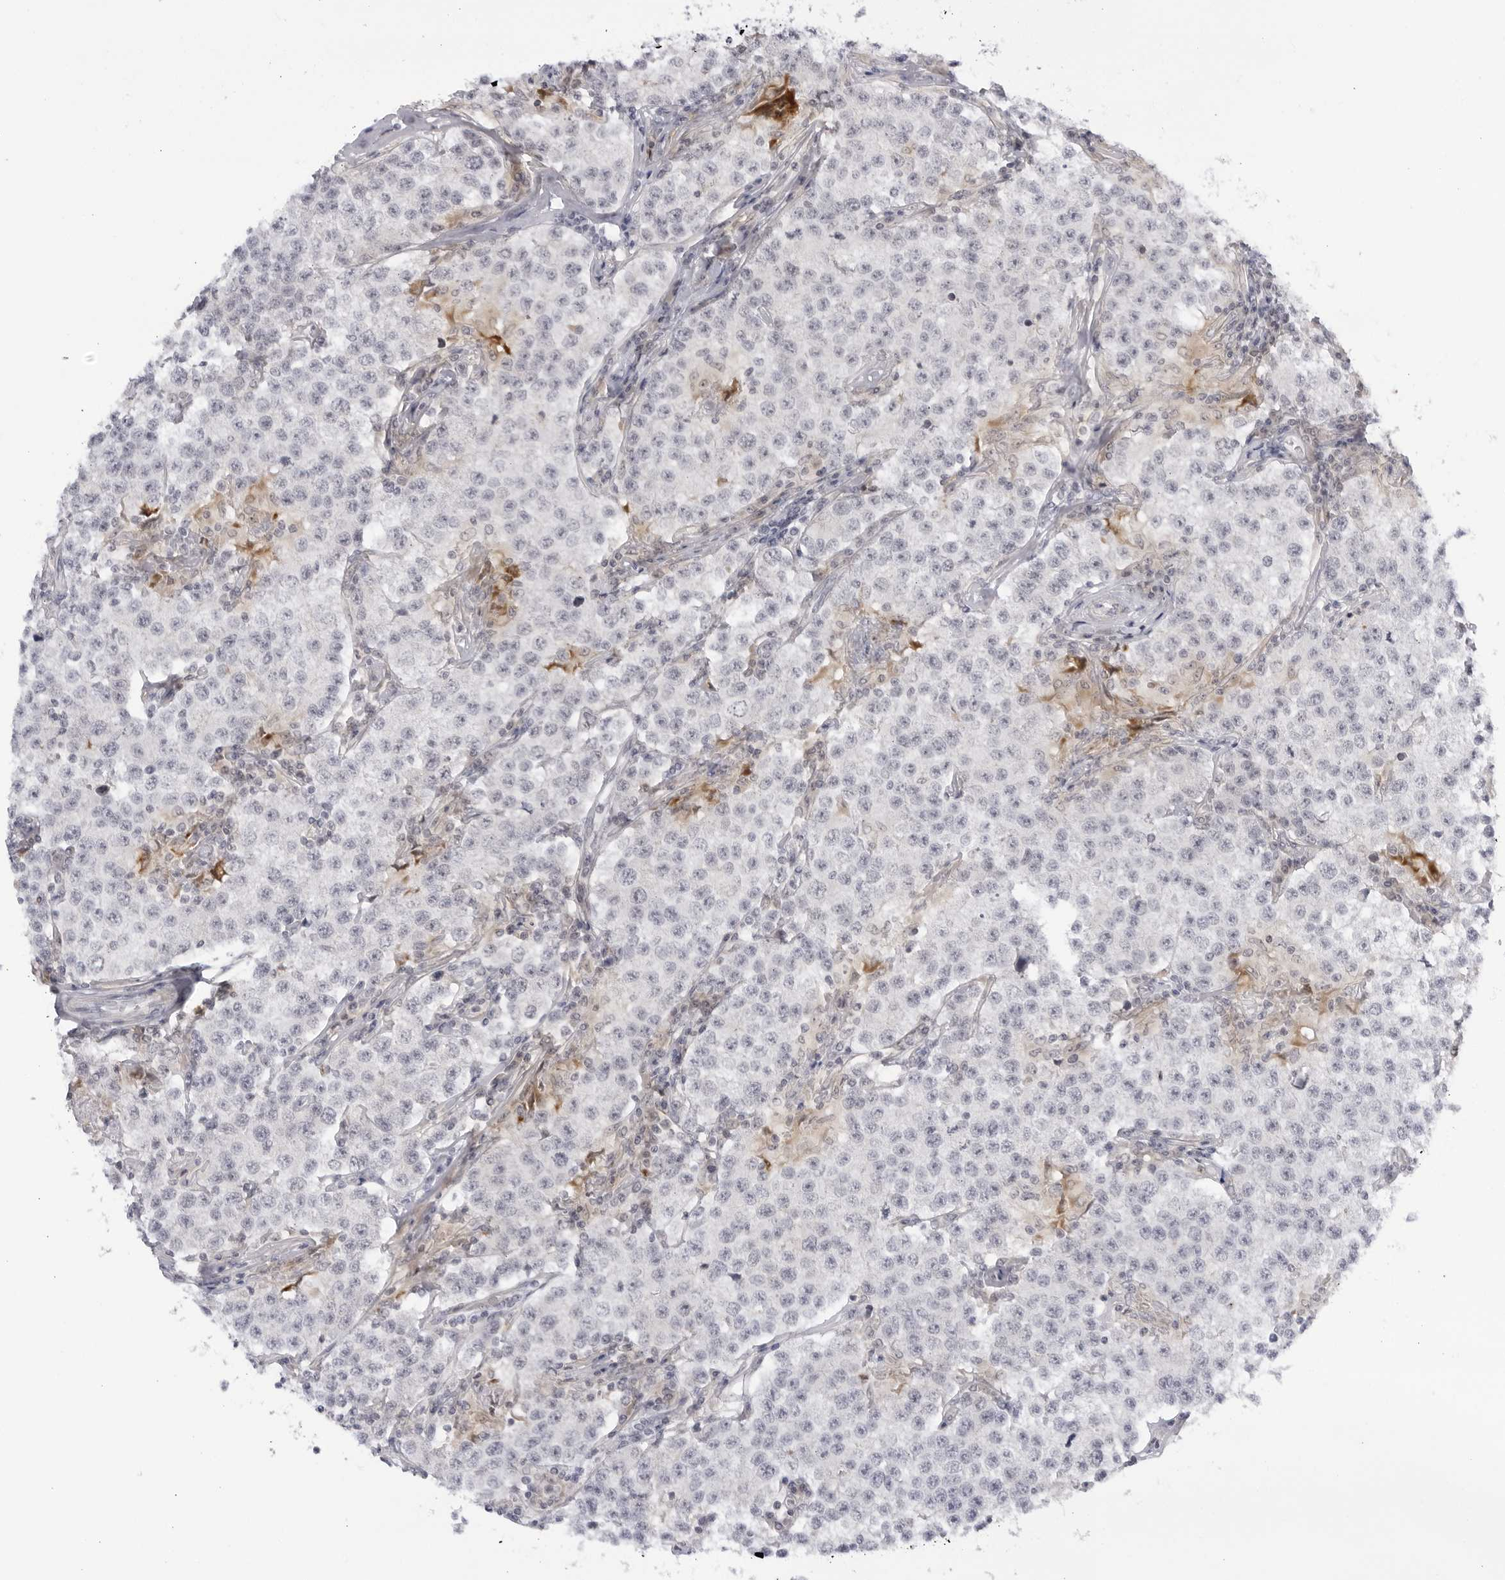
{"staining": {"intensity": "negative", "quantity": "none", "location": "none"}, "tissue": "testis cancer", "cell_type": "Tumor cells", "image_type": "cancer", "snomed": [{"axis": "morphology", "description": "Seminoma, NOS"}, {"axis": "morphology", "description": "Carcinoma, Embryonal, NOS"}, {"axis": "topography", "description": "Testis"}], "caption": "An immunohistochemistry image of testis cancer is shown. There is no staining in tumor cells of testis cancer.", "gene": "CNBD1", "patient": {"sex": "male", "age": 43}}